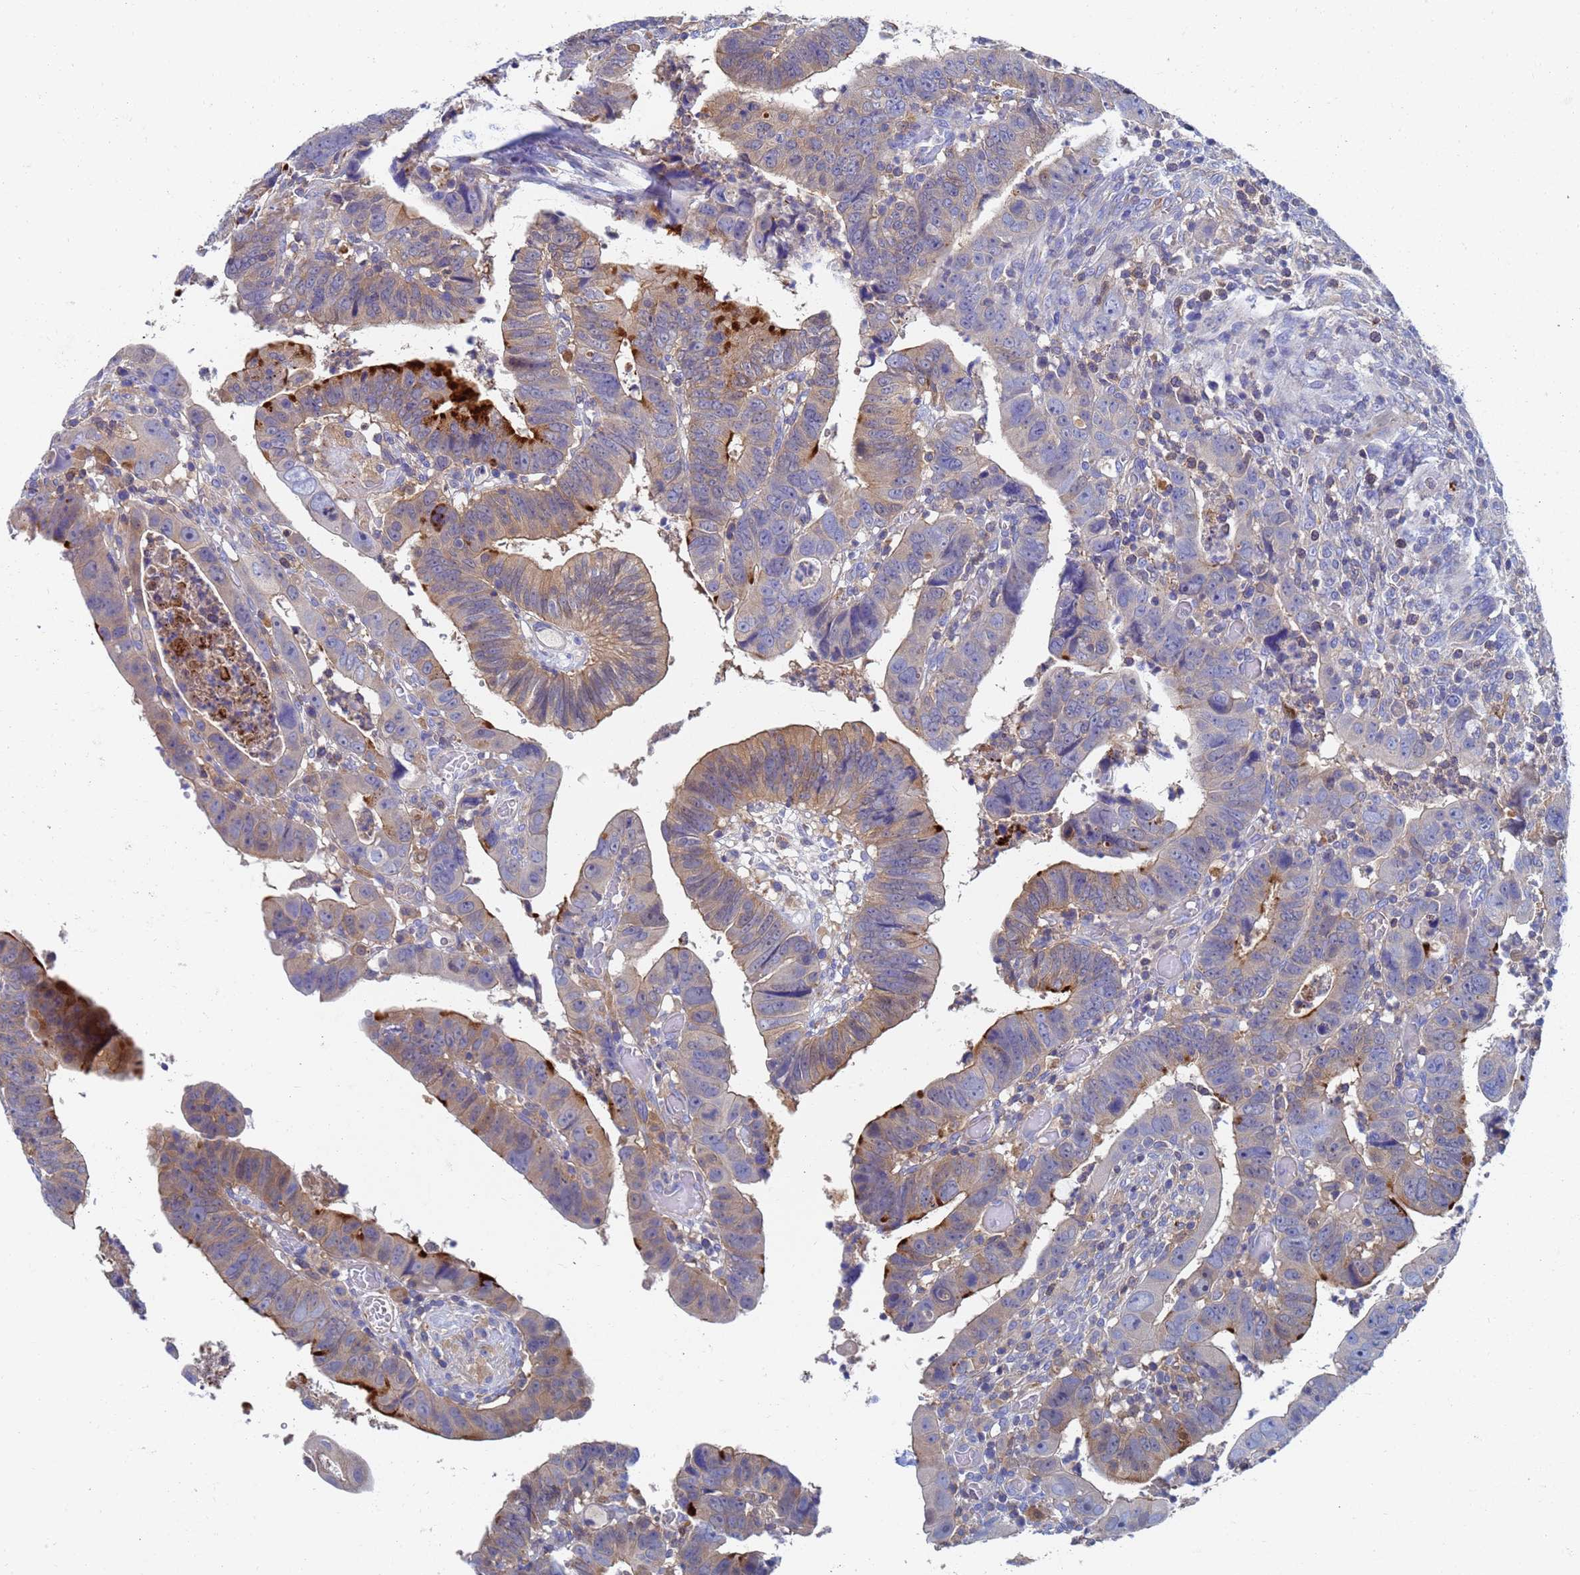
{"staining": {"intensity": "strong", "quantity": "<25%", "location": "cytoplasmic/membranous"}, "tissue": "colorectal cancer", "cell_type": "Tumor cells", "image_type": "cancer", "snomed": [{"axis": "morphology", "description": "Normal tissue, NOS"}, {"axis": "morphology", "description": "Adenocarcinoma, NOS"}, {"axis": "topography", "description": "Rectum"}], "caption": "There is medium levels of strong cytoplasmic/membranous positivity in tumor cells of colorectal adenocarcinoma, as demonstrated by immunohistochemical staining (brown color).", "gene": "GCHFR", "patient": {"sex": "female", "age": 65}}